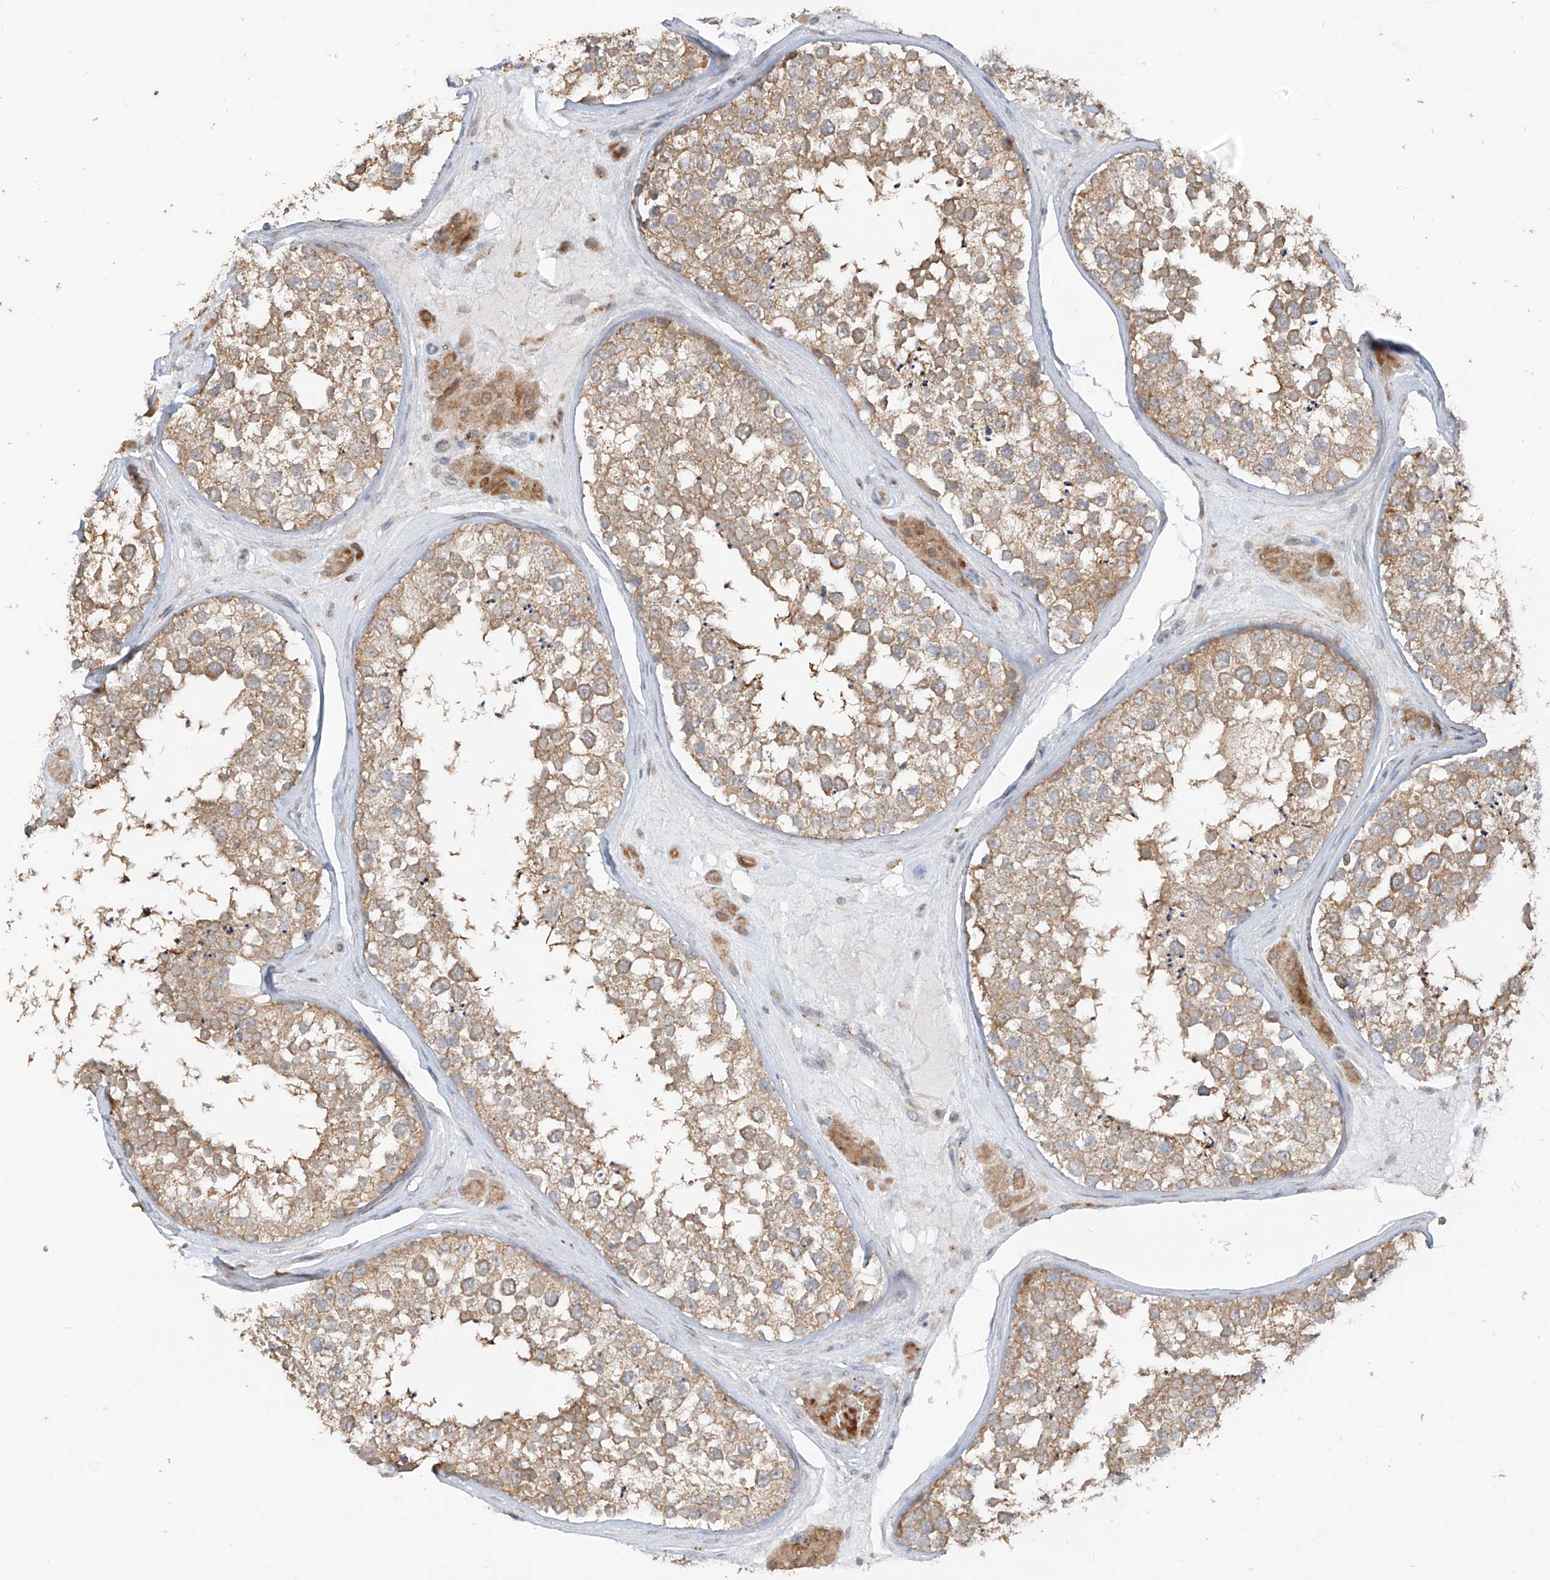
{"staining": {"intensity": "moderate", "quantity": ">75%", "location": "cytoplasmic/membranous"}, "tissue": "testis", "cell_type": "Cells in seminiferous ducts", "image_type": "normal", "snomed": [{"axis": "morphology", "description": "Normal tissue, NOS"}, {"axis": "topography", "description": "Testis"}], "caption": "Cells in seminiferous ducts display medium levels of moderate cytoplasmic/membranous positivity in approximately >75% of cells in normal human testis. (DAB (3,3'-diaminobenzidine) = brown stain, brightfield microscopy at high magnification).", "gene": "MTUS2", "patient": {"sex": "male", "age": 46}}